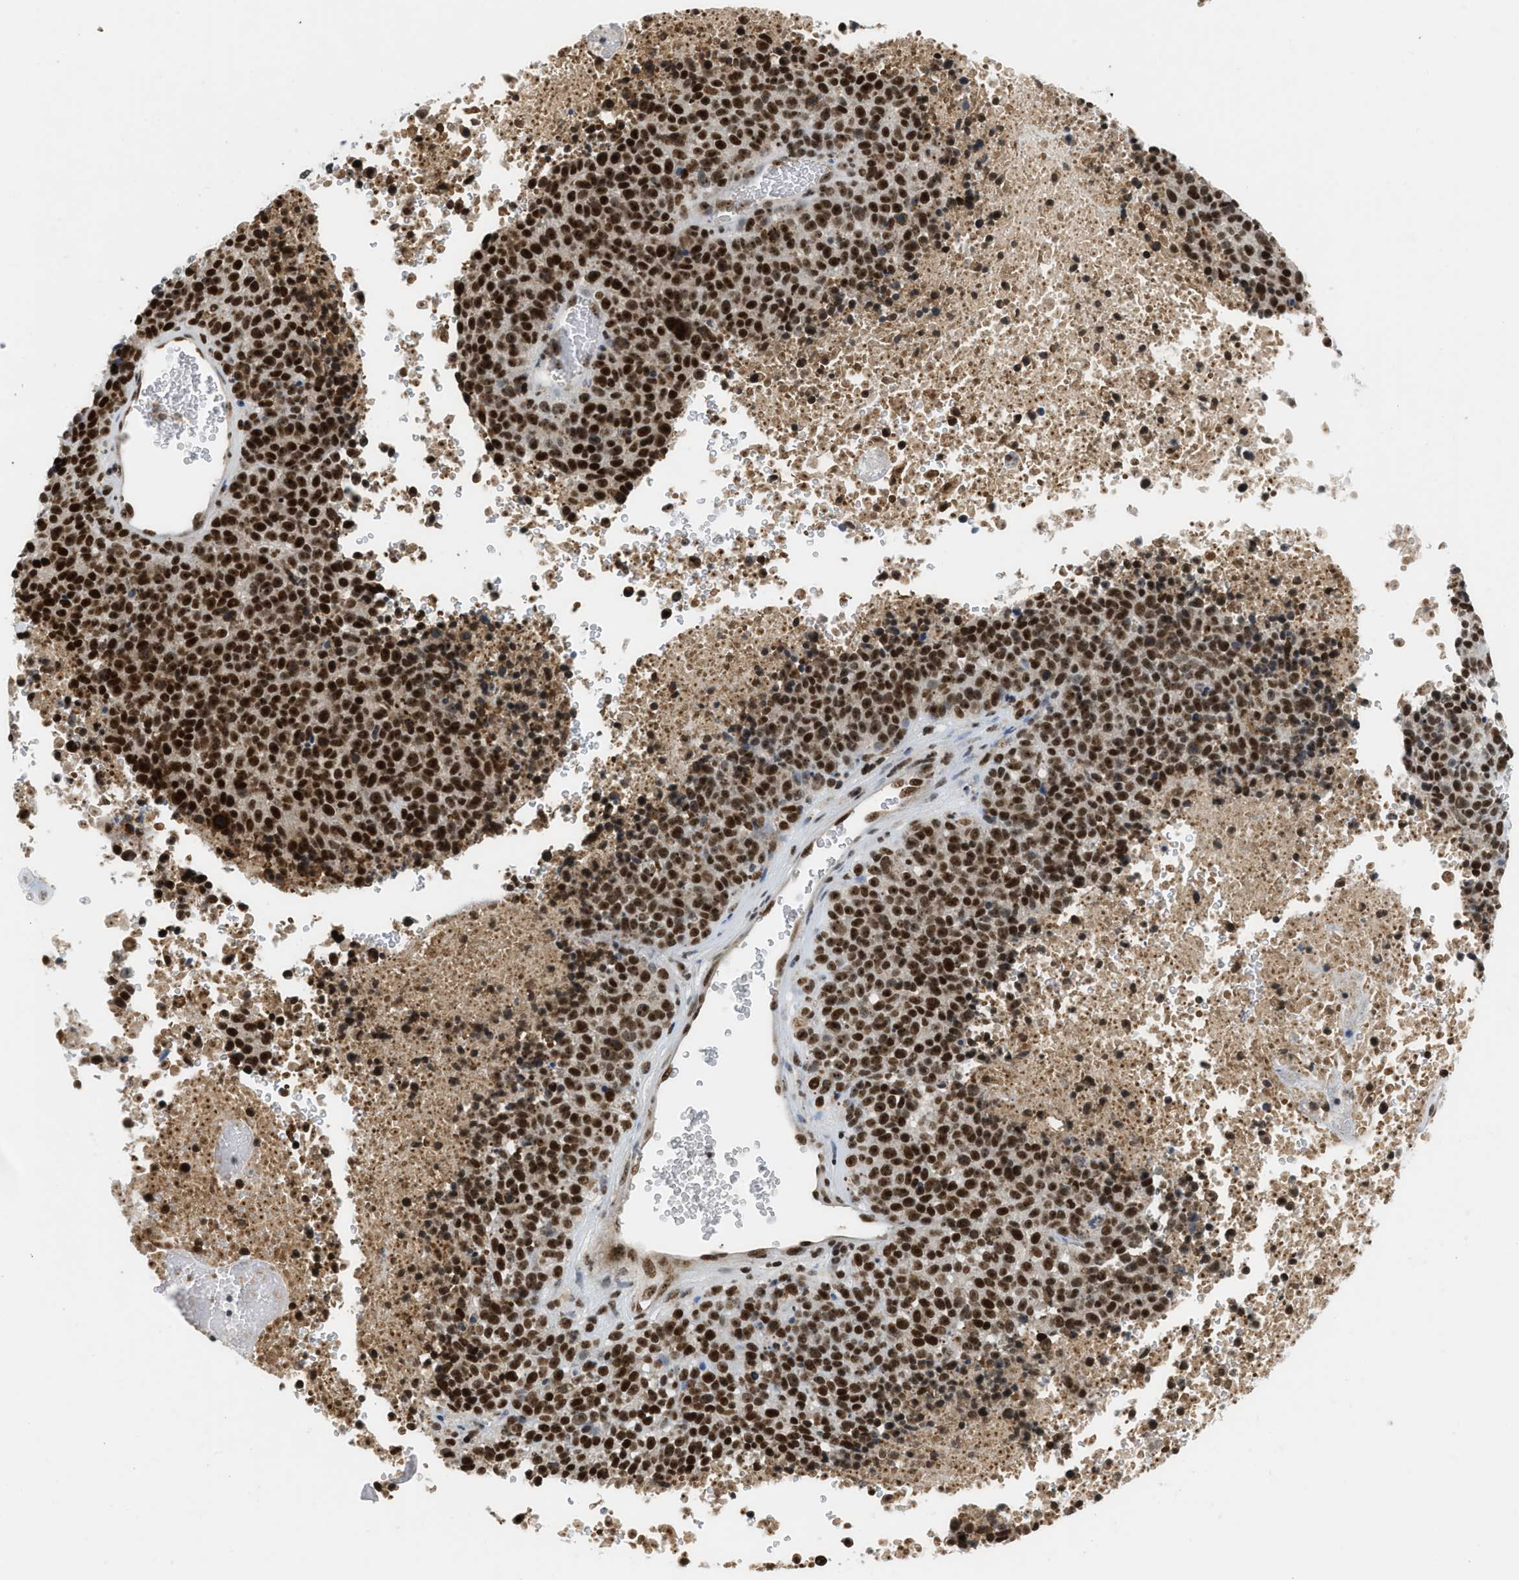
{"staining": {"intensity": "strong", "quantity": ">75%", "location": "nuclear"}, "tissue": "melanoma", "cell_type": "Tumor cells", "image_type": "cancer", "snomed": [{"axis": "morphology", "description": "Malignant melanoma, Metastatic site"}, {"axis": "topography", "description": "Cerebral cortex"}], "caption": "Strong nuclear staining for a protein is identified in approximately >75% of tumor cells of malignant melanoma (metastatic site) using IHC.", "gene": "RAD51B", "patient": {"sex": "female", "age": 52}}